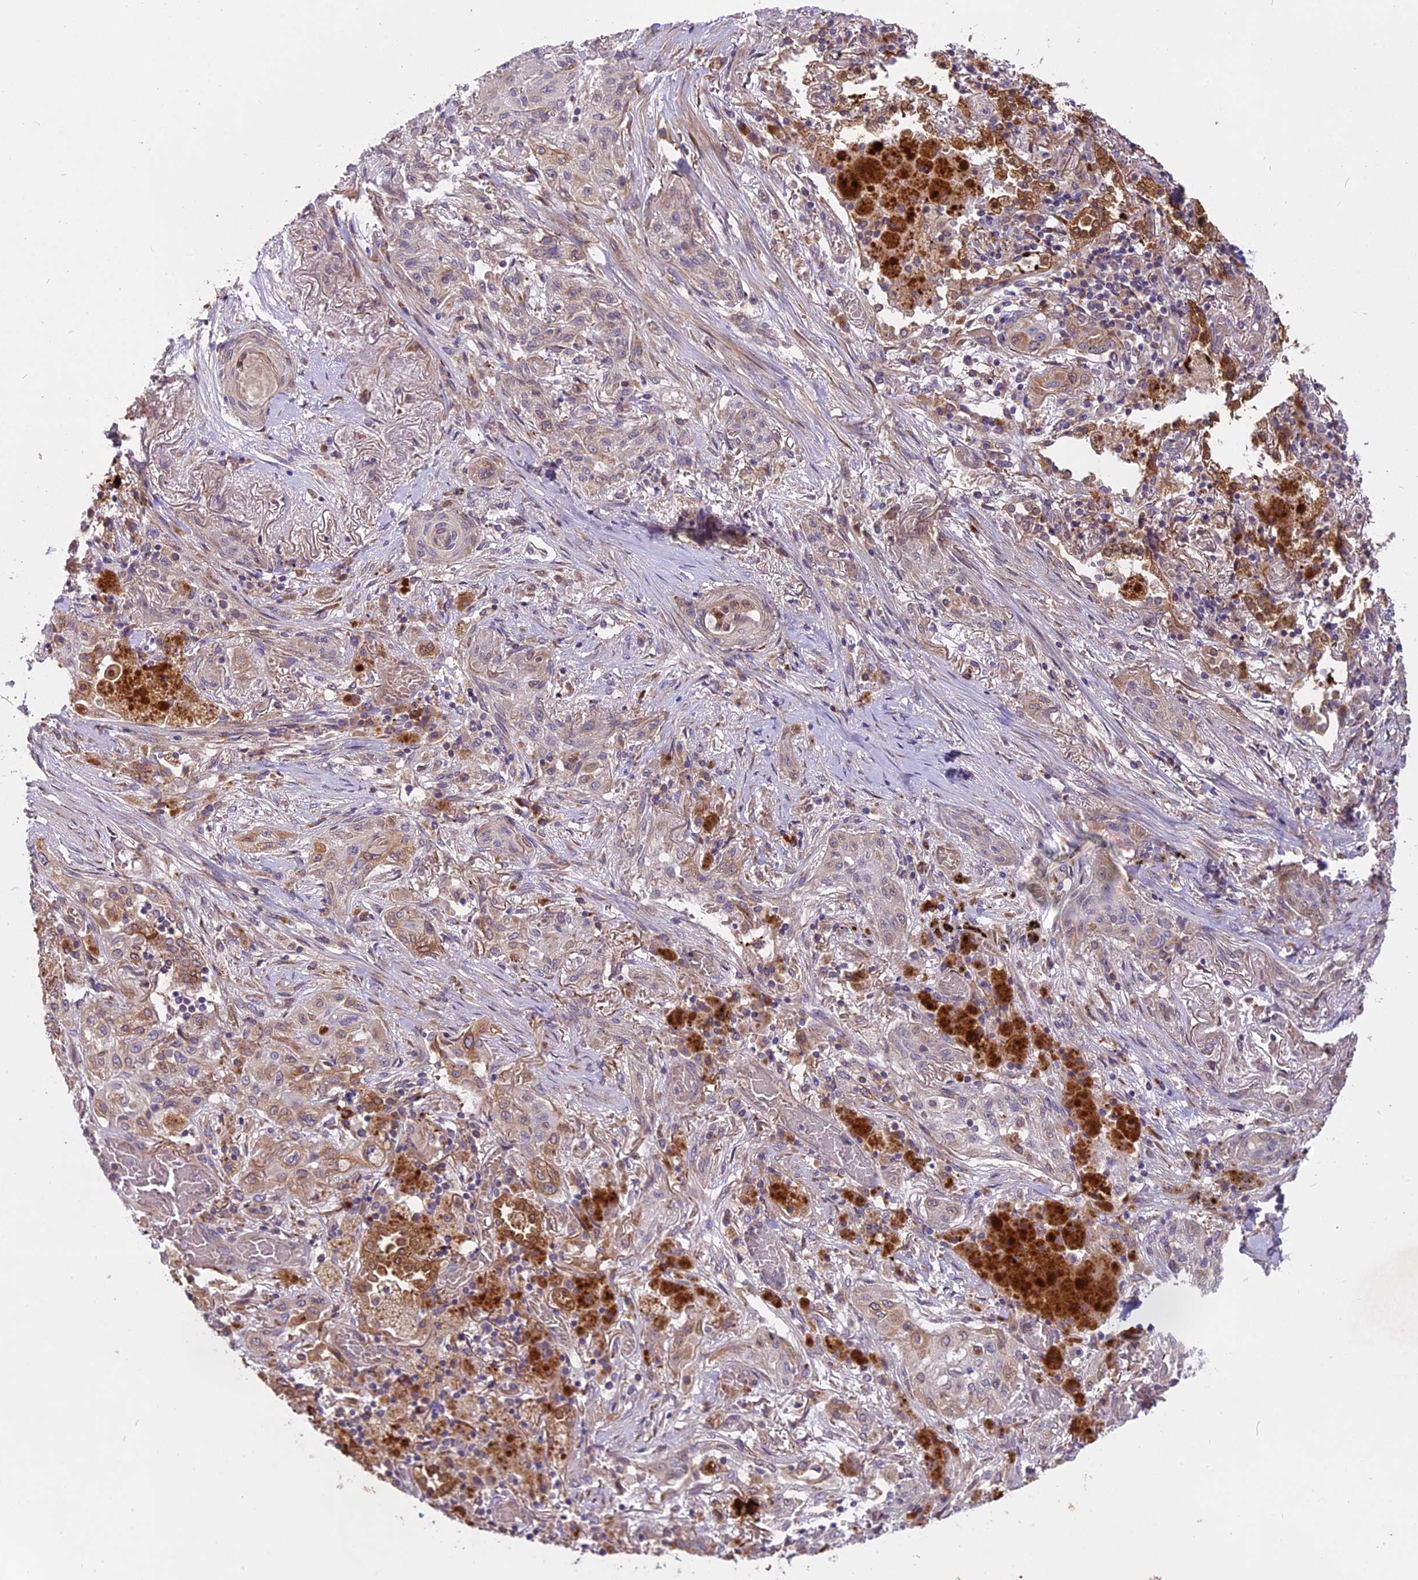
{"staining": {"intensity": "moderate", "quantity": "<25%", "location": "cytoplasmic/membranous"}, "tissue": "lung cancer", "cell_type": "Tumor cells", "image_type": "cancer", "snomed": [{"axis": "morphology", "description": "Squamous cell carcinoma, NOS"}, {"axis": "topography", "description": "Lung"}], "caption": "A brown stain labels moderate cytoplasmic/membranous staining of a protein in lung squamous cell carcinoma tumor cells. Nuclei are stained in blue.", "gene": "MEMO1", "patient": {"sex": "female", "age": 47}}